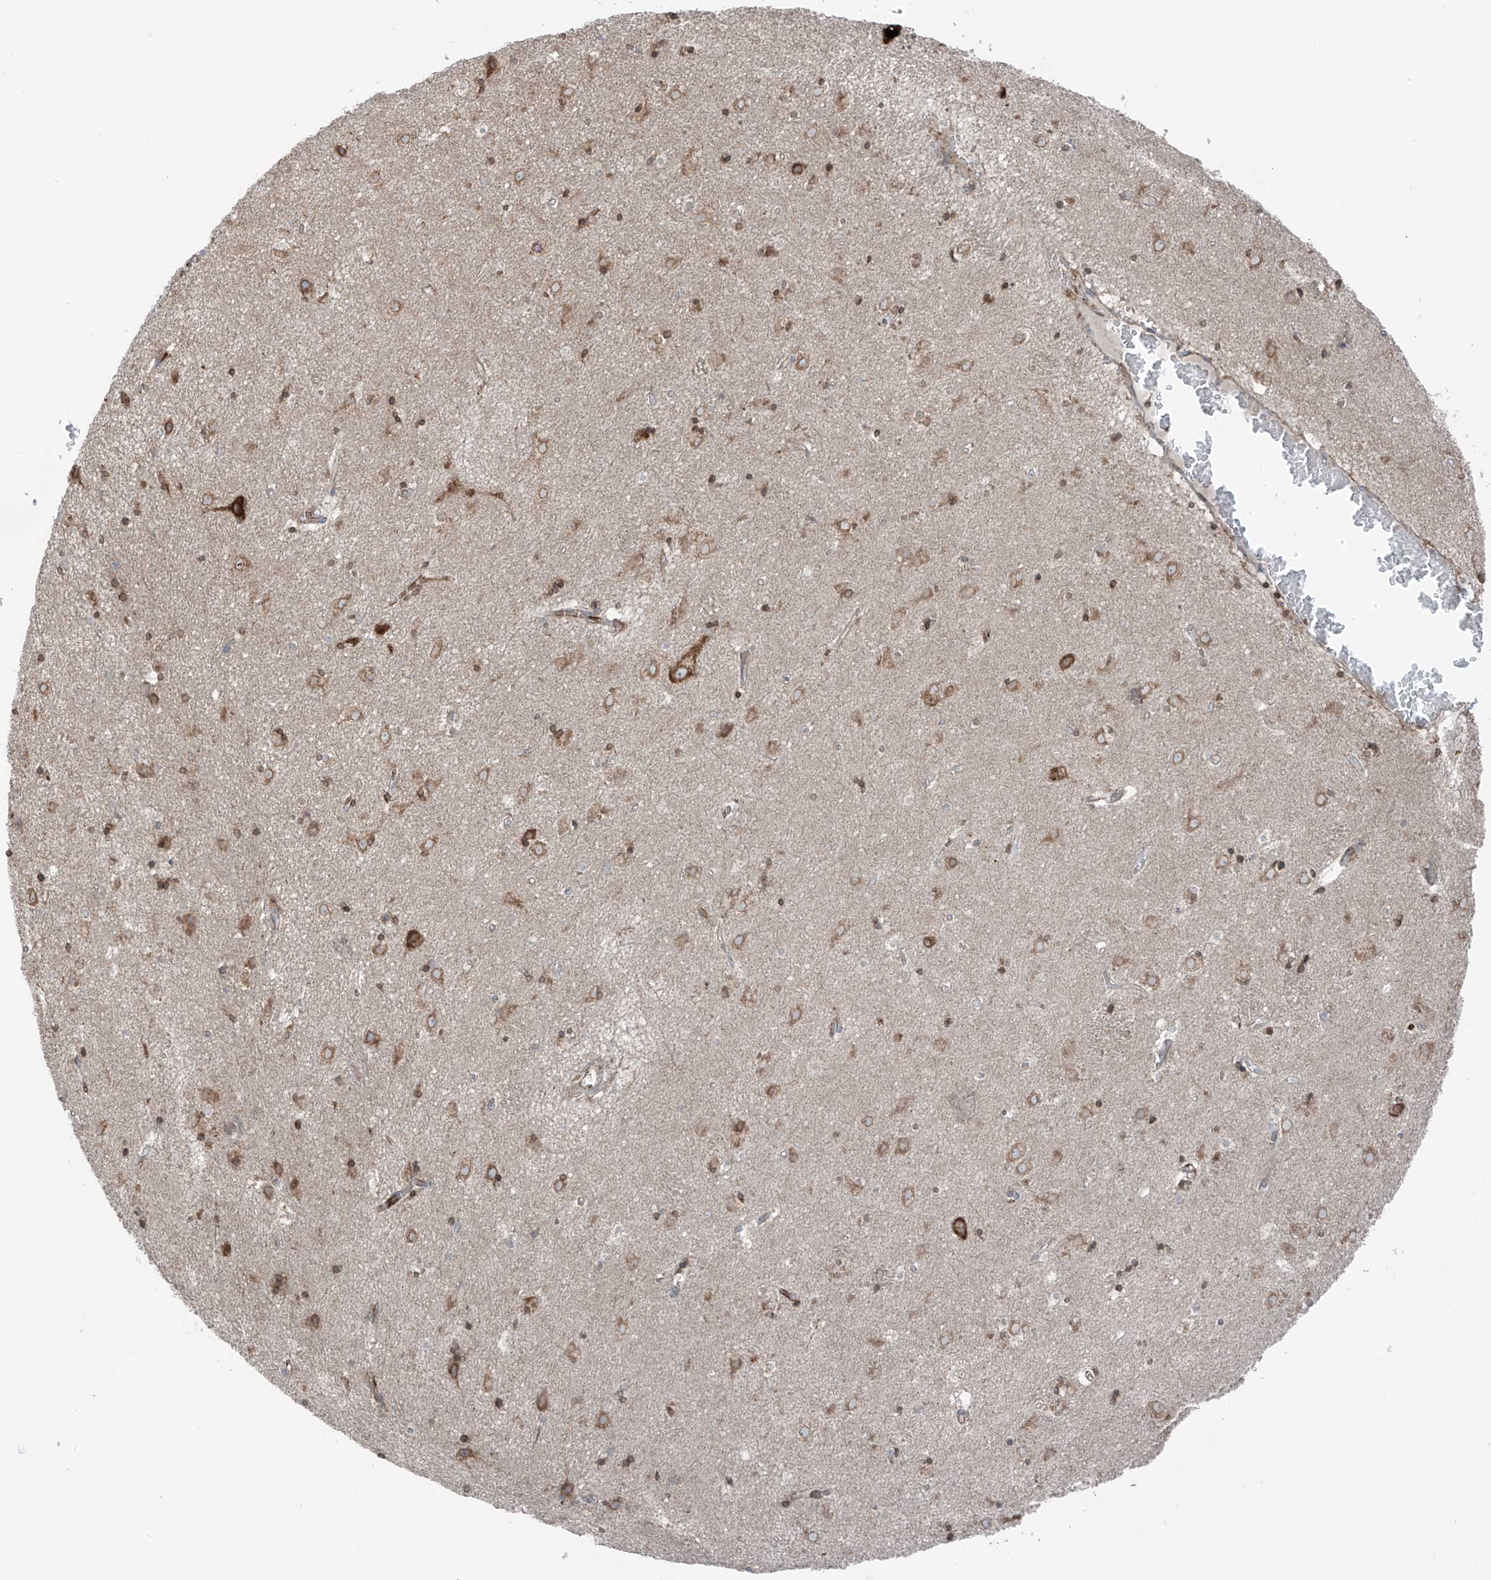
{"staining": {"intensity": "moderate", "quantity": "25%-75%", "location": "cytoplasmic/membranous"}, "tissue": "caudate", "cell_type": "Glial cells", "image_type": "normal", "snomed": [{"axis": "morphology", "description": "Normal tissue, NOS"}, {"axis": "topography", "description": "Lateral ventricle wall"}], "caption": "High-power microscopy captured an IHC micrograph of normal caudate, revealing moderate cytoplasmic/membranous staining in about 25%-75% of glial cells. The staining was performed using DAB (3,3'-diaminobenzidine), with brown indicating positive protein expression. Nuclei are stained blue with hematoxylin.", "gene": "ERLEC1", "patient": {"sex": "male", "age": 70}}